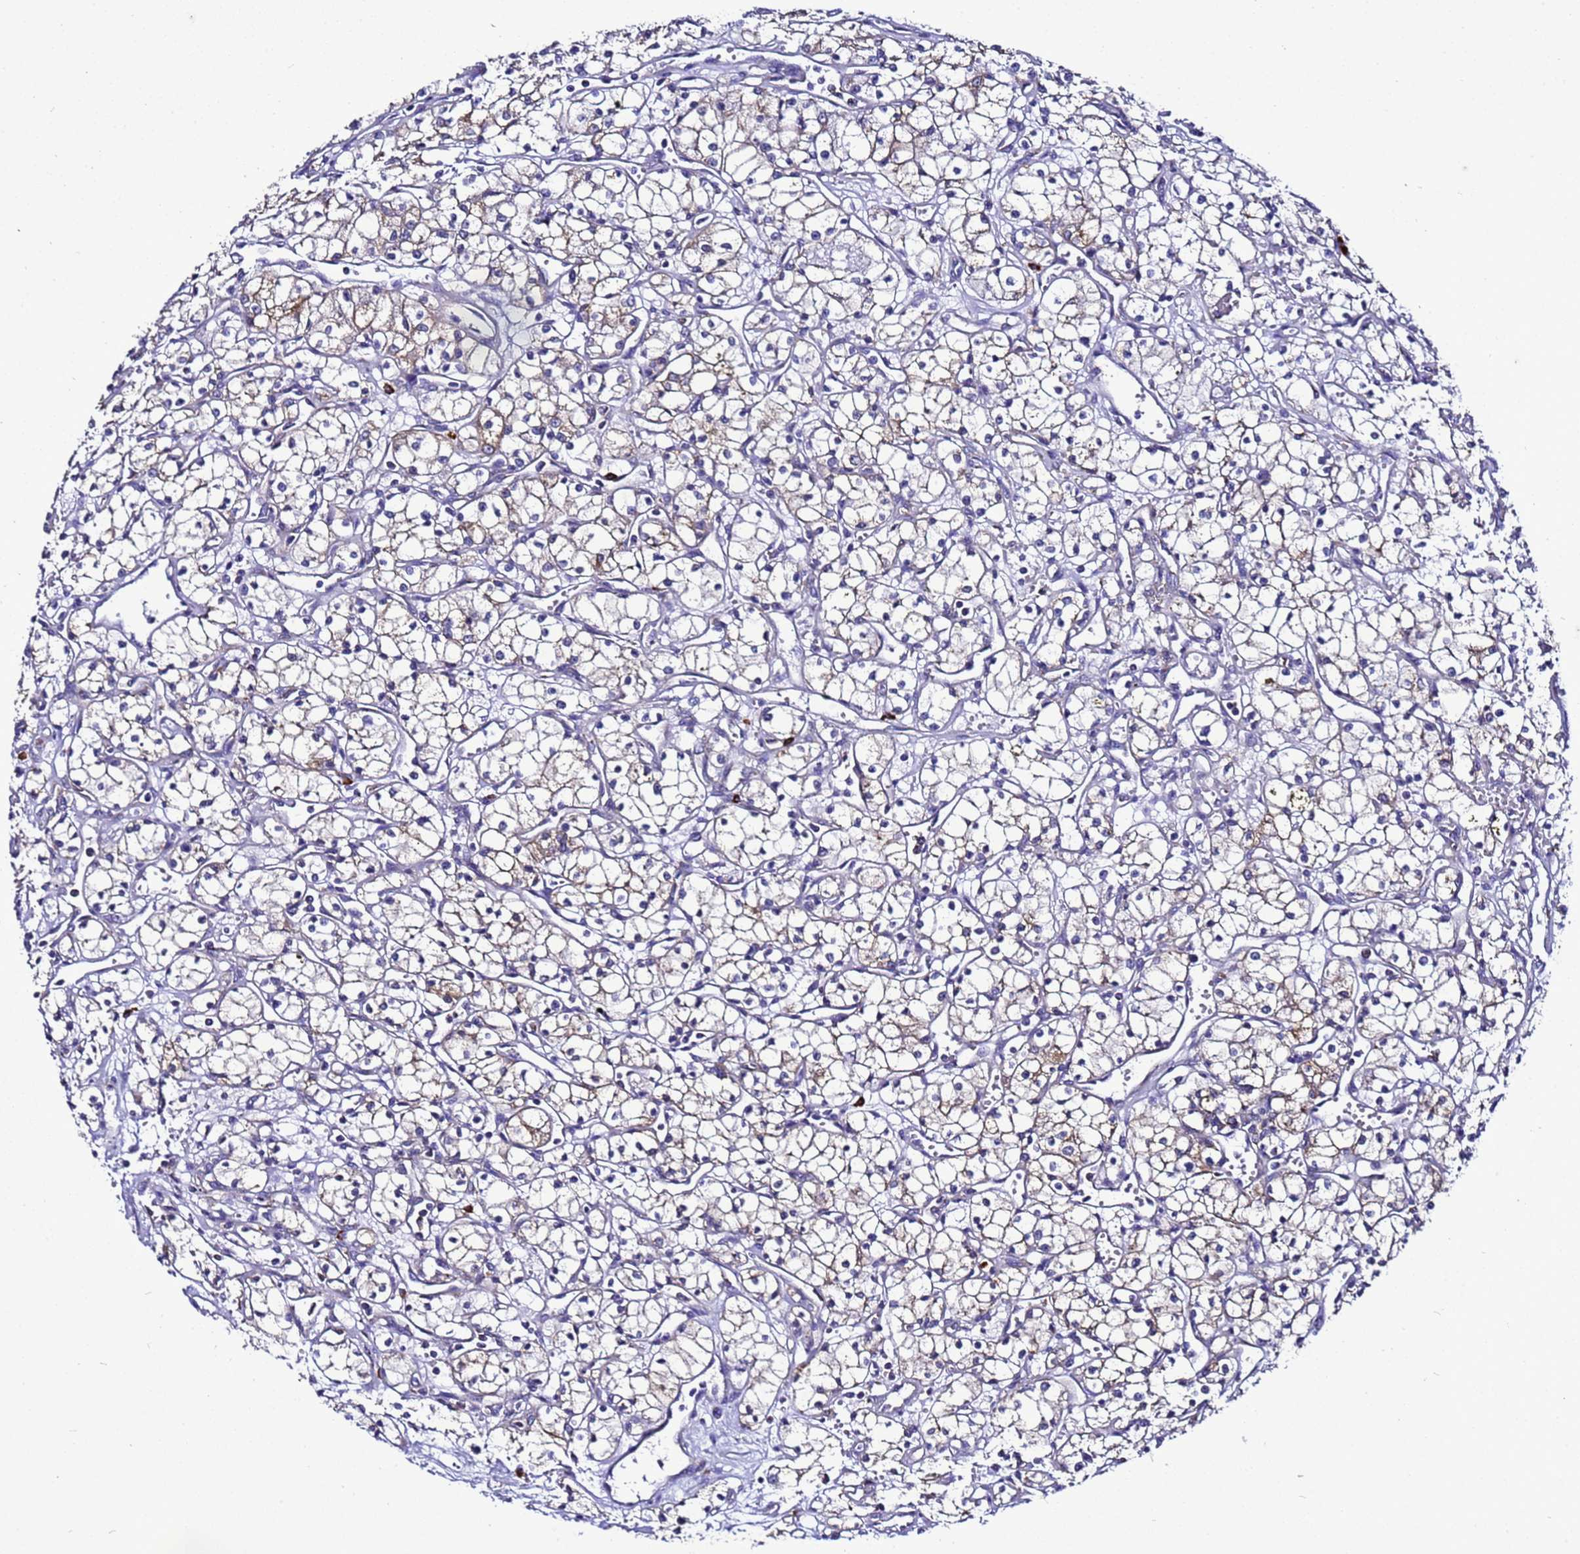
{"staining": {"intensity": "weak", "quantity": "<25%", "location": "cytoplasmic/membranous"}, "tissue": "renal cancer", "cell_type": "Tumor cells", "image_type": "cancer", "snomed": [{"axis": "morphology", "description": "Adenocarcinoma, NOS"}, {"axis": "topography", "description": "Kidney"}], "caption": "There is no significant positivity in tumor cells of renal cancer (adenocarcinoma).", "gene": "HIGD2A", "patient": {"sex": "male", "age": 59}}